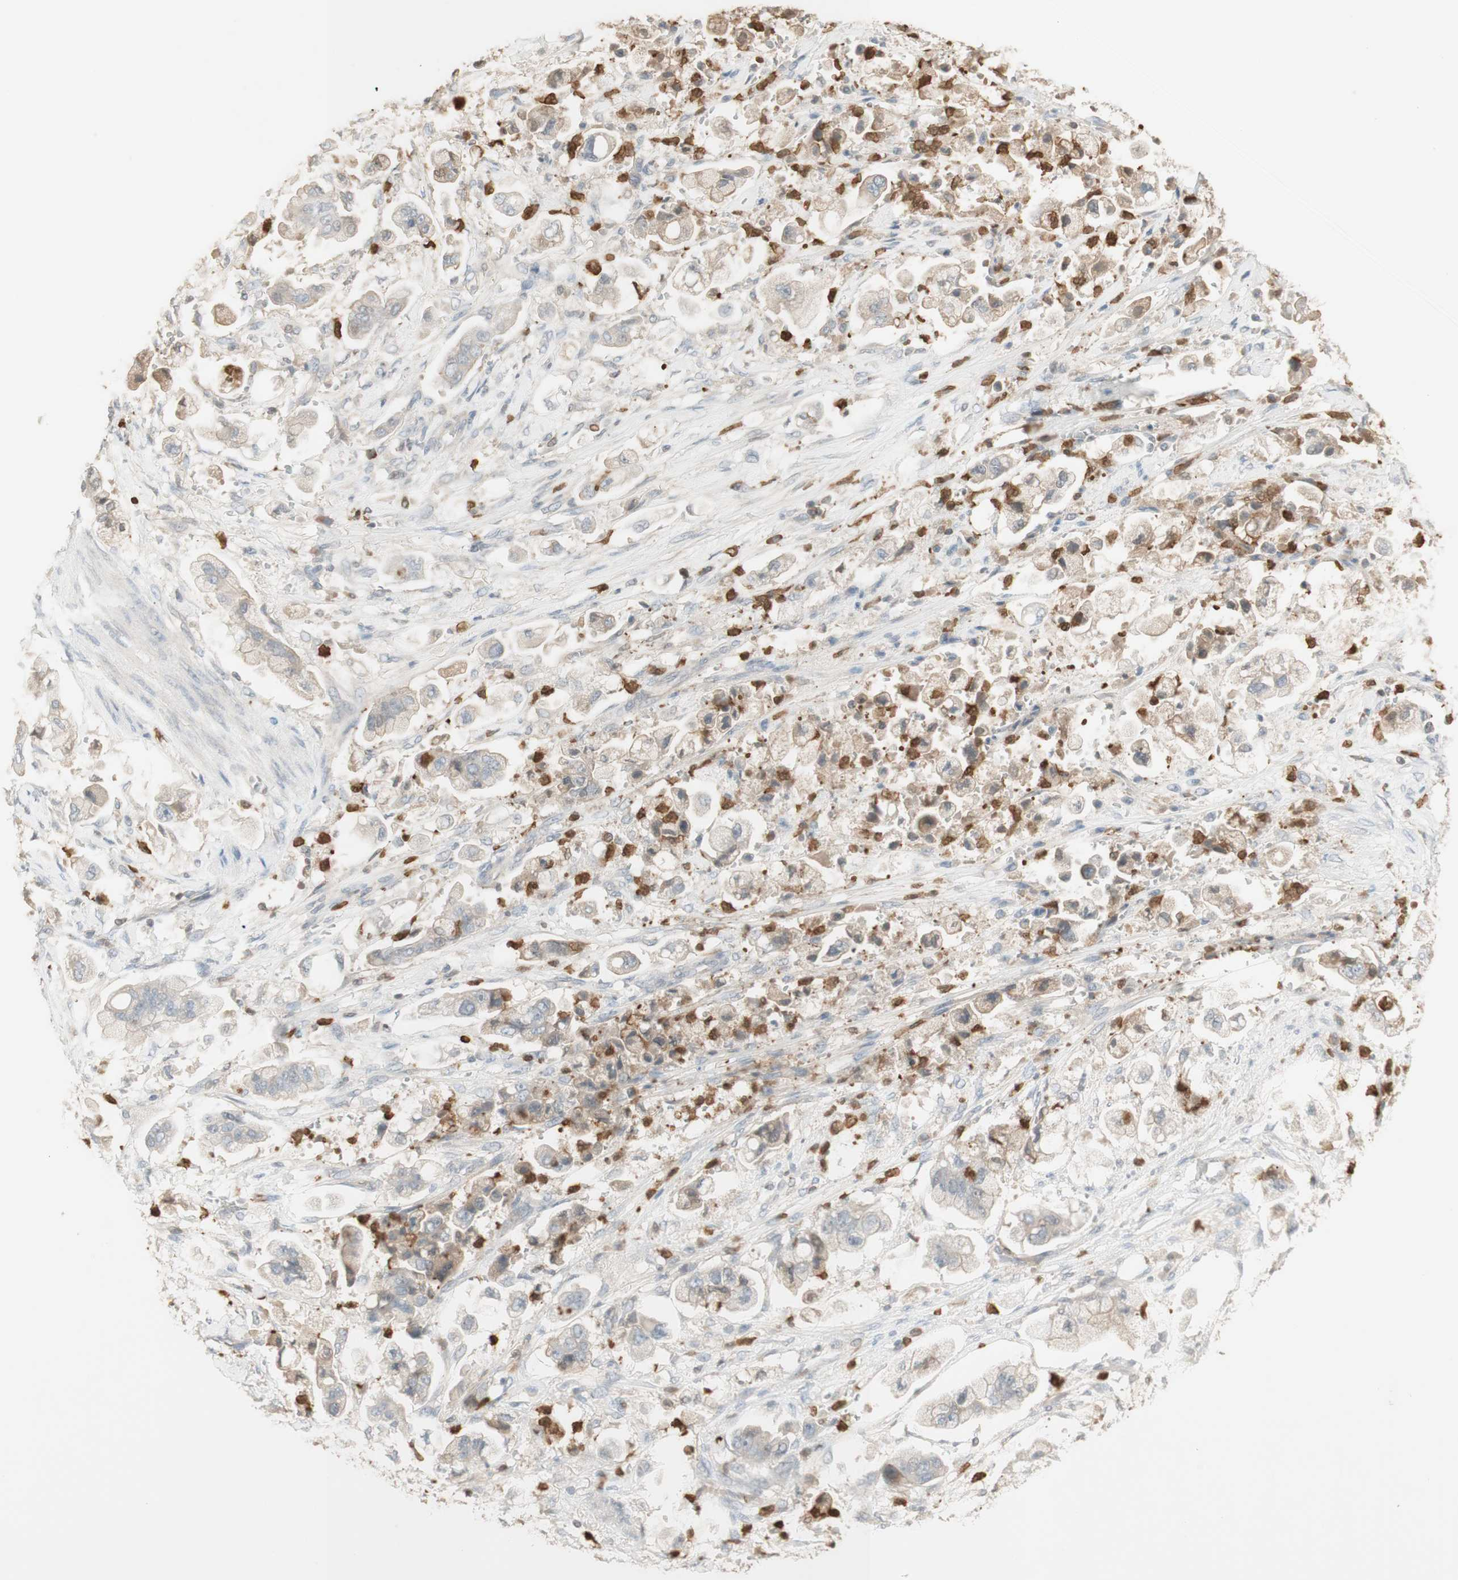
{"staining": {"intensity": "weak", "quantity": "<25%", "location": "cytoplasmic/membranous"}, "tissue": "stomach cancer", "cell_type": "Tumor cells", "image_type": "cancer", "snomed": [{"axis": "morphology", "description": "Adenocarcinoma, NOS"}, {"axis": "topography", "description": "Stomach"}], "caption": "Immunohistochemical staining of adenocarcinoma (stomach) displays no significant positivity in tumor cells.", "gene": "NID1", "patient": {"sex": "male", "age": 62}}